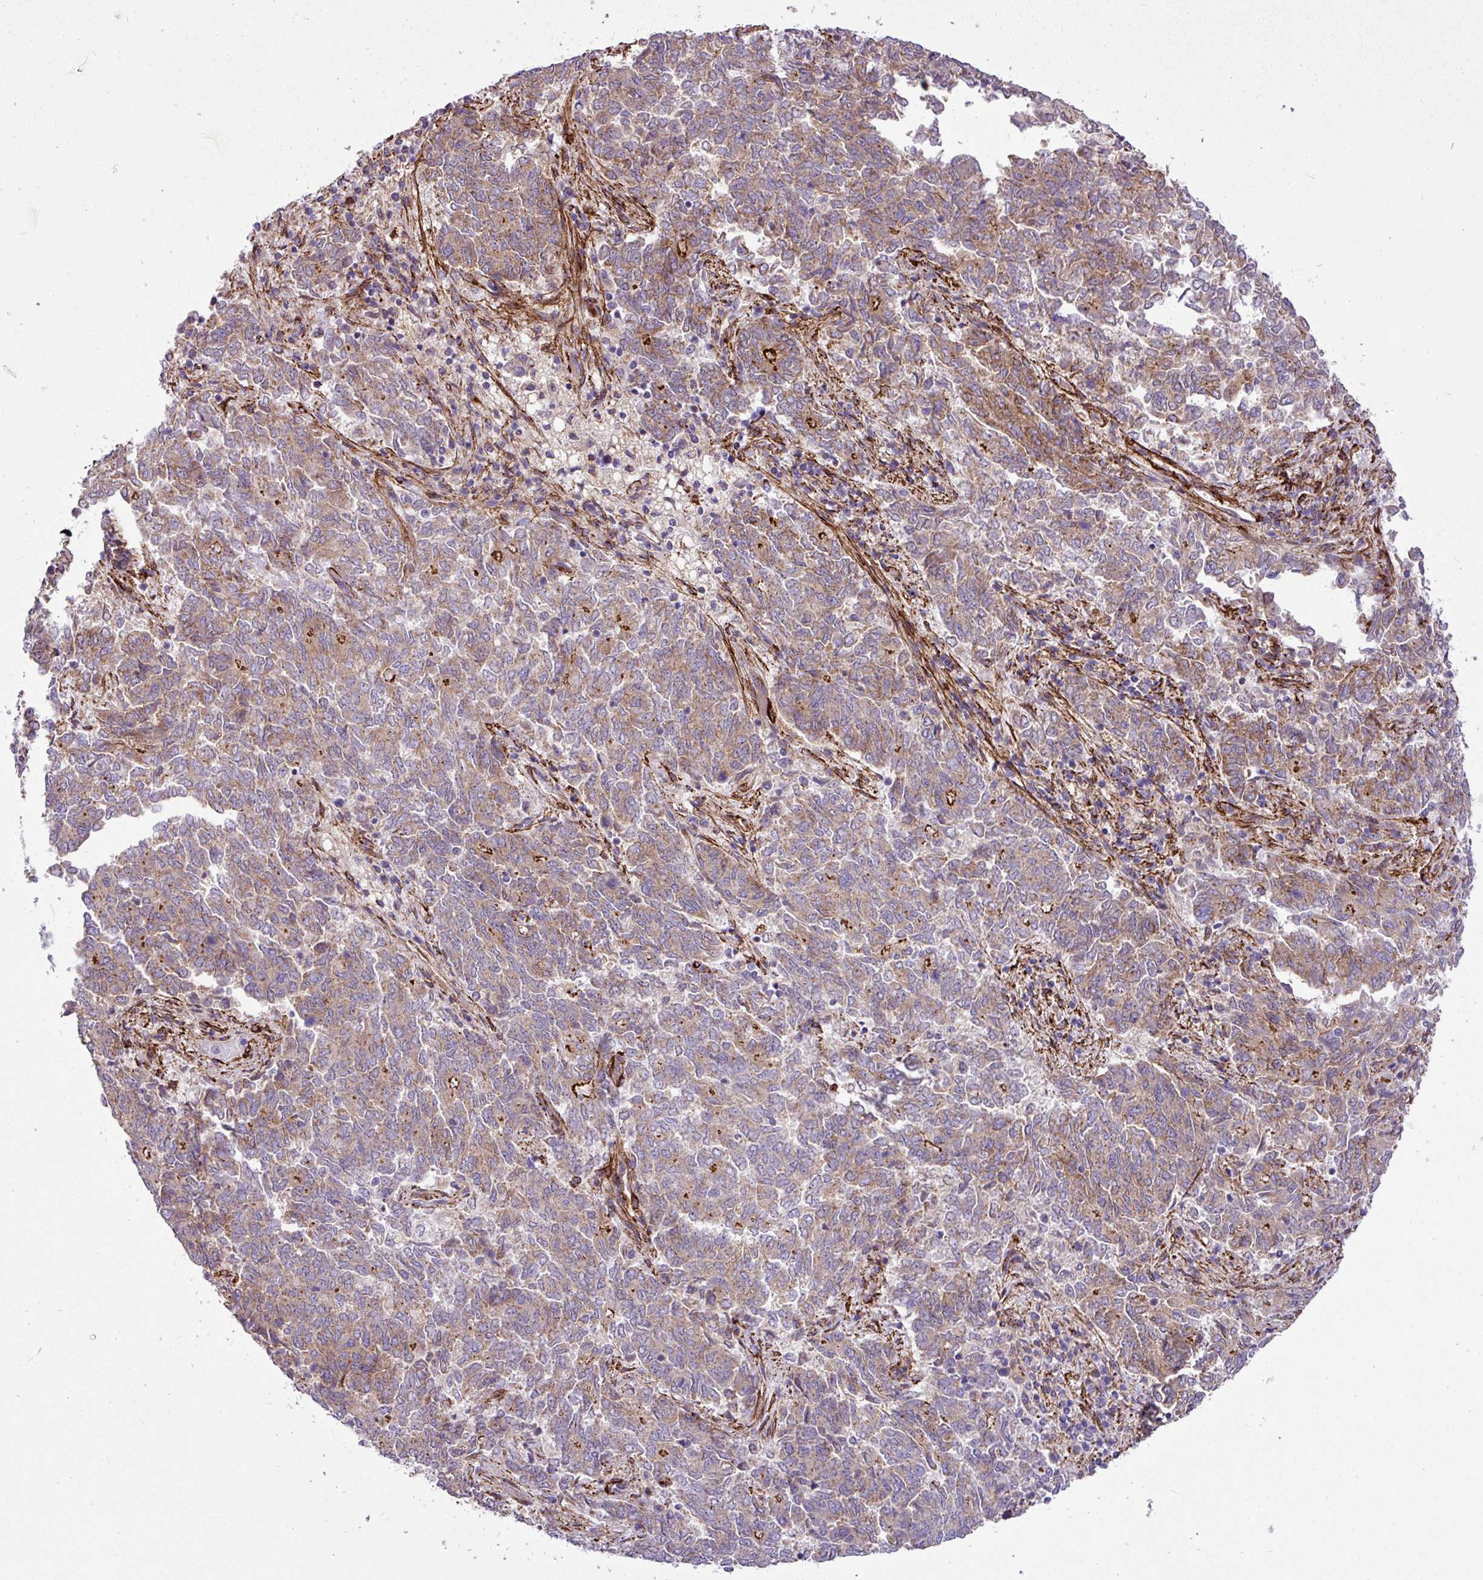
{"staining": {"intensity": "moderate", "quantity": ">75%", "location": "cytoplasmic/membranous"}, "tissue": "endometrial cancer", "cell_type": "Tumor cells", "image_type": "cancer", "snomed": [{"axis": "morphology", "description": "Adenocarcinoma, NOS"}, {"axis": "topography", "description": "Endometrium"}], "caption": "Adenocarcinoma (endometrial) stained for a protein (brown) demonstrates moderate cytoplasmic/membranous positive positivity in approximately >75% of tumor cells.", "gene": "FAM47E", "patient": {"sex": "female", "age": 80}}